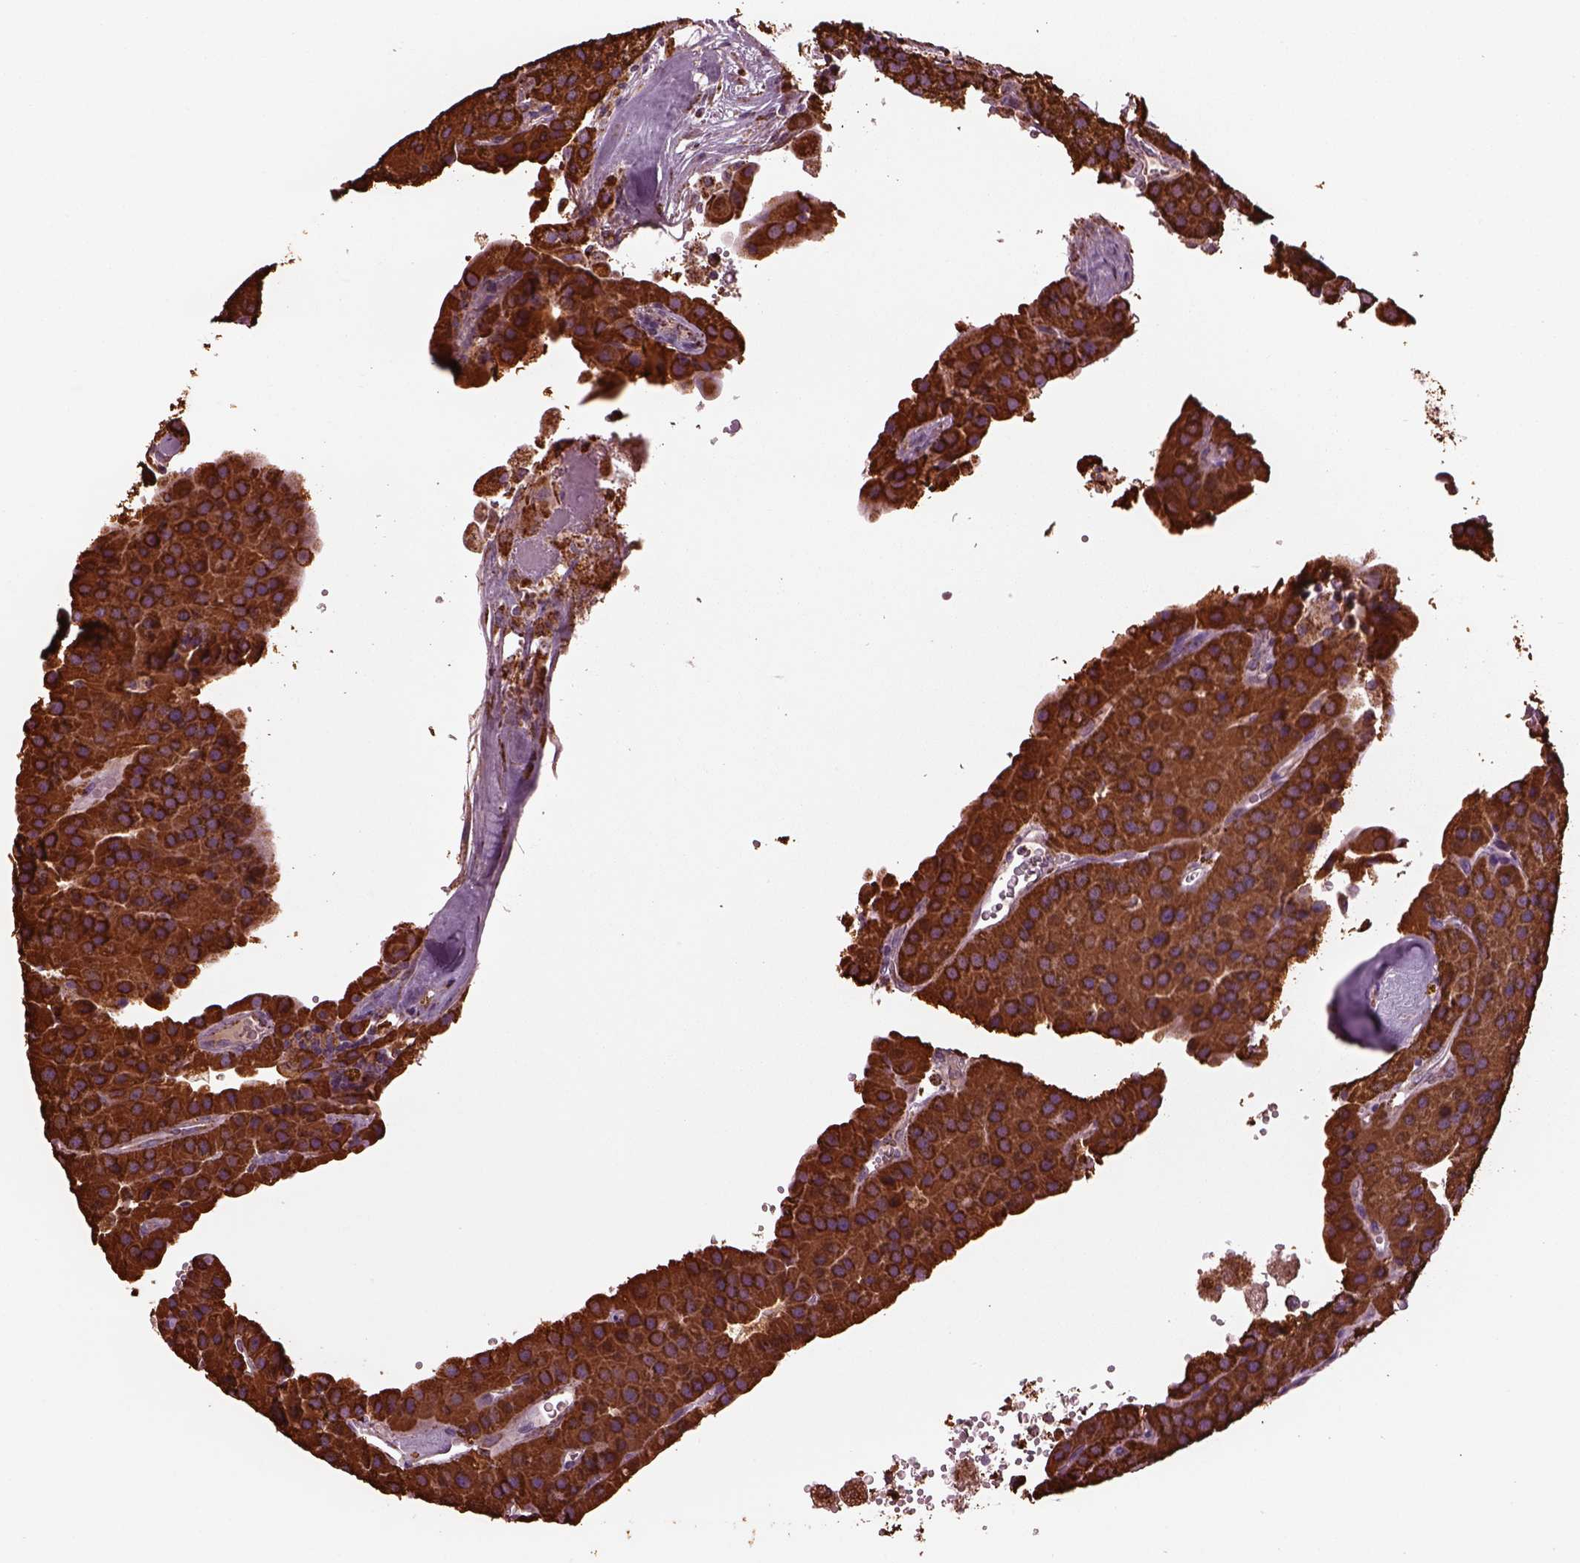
{"staining": {"intensity": "strong", "quantity": ">75%", "location": "cytoplasmic/membranous"}, "tissue": "parathyroid gland", "cell_type": "Glandular cells", "image_type": "normal", "snomed": [{"axis": "morphology", "description": "Normal tissue, NOS"}, {"axis": "morphology", "description": "Adenoma, NOS"}, {"axis": "topography", "description": "Parathyroid gland"}], "caption": "Immunohistochemistry (IHC) histopathology image of unremarkable parathyroid gland stained for a protein (brown), which demonstrates high levels of strong cytoplasmic/membranous expression in approximately >75% of glandular cells.", "gene": "TMEM254", "patient": {"sex": "female", "age": 86}}